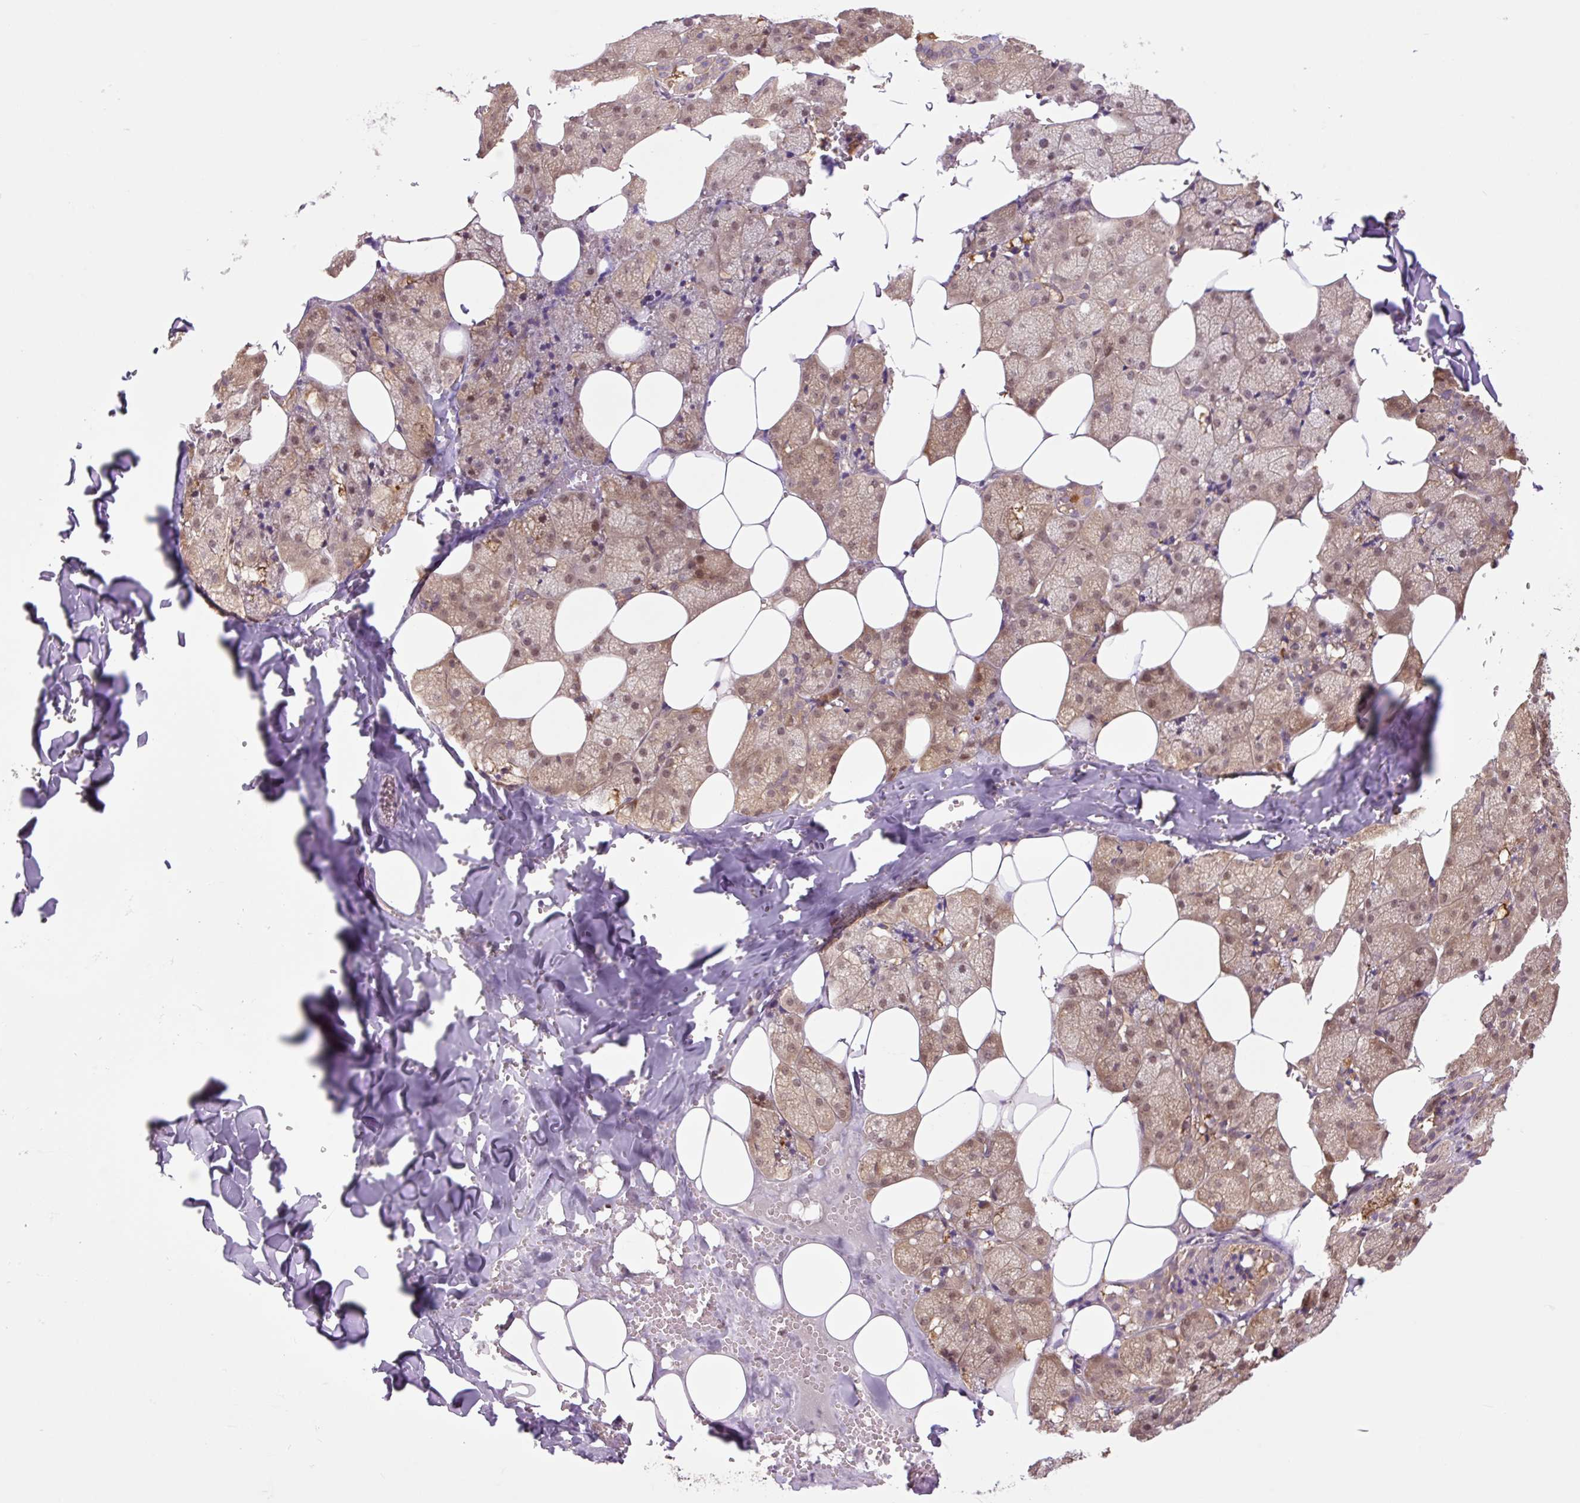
{"staining": {"intensity": "moderate", "quantity": ">75%", "location": "cytoplasmic/membranous,nuclear"}, "tissue": "salivary gland", "cell_type": "Glandular cells", "image_type": "normal", "snomed": [{"axis": "morphology", "description": "Normal tissue, NOS"}, {"axis": "topography", "description": "Salivary gland"}, {"axis": "topography", "description": "Peripheral nerve tissue"}], "caption": "This micrograph demonstrates immunohistochemistry staining of benign salivary gland, with medium moderate cytoplasmic/membranous,nuclear expression in about >75% of glandular cells.", "gene": "TPT1", "patient": {"sex": "male", "age": 38}}